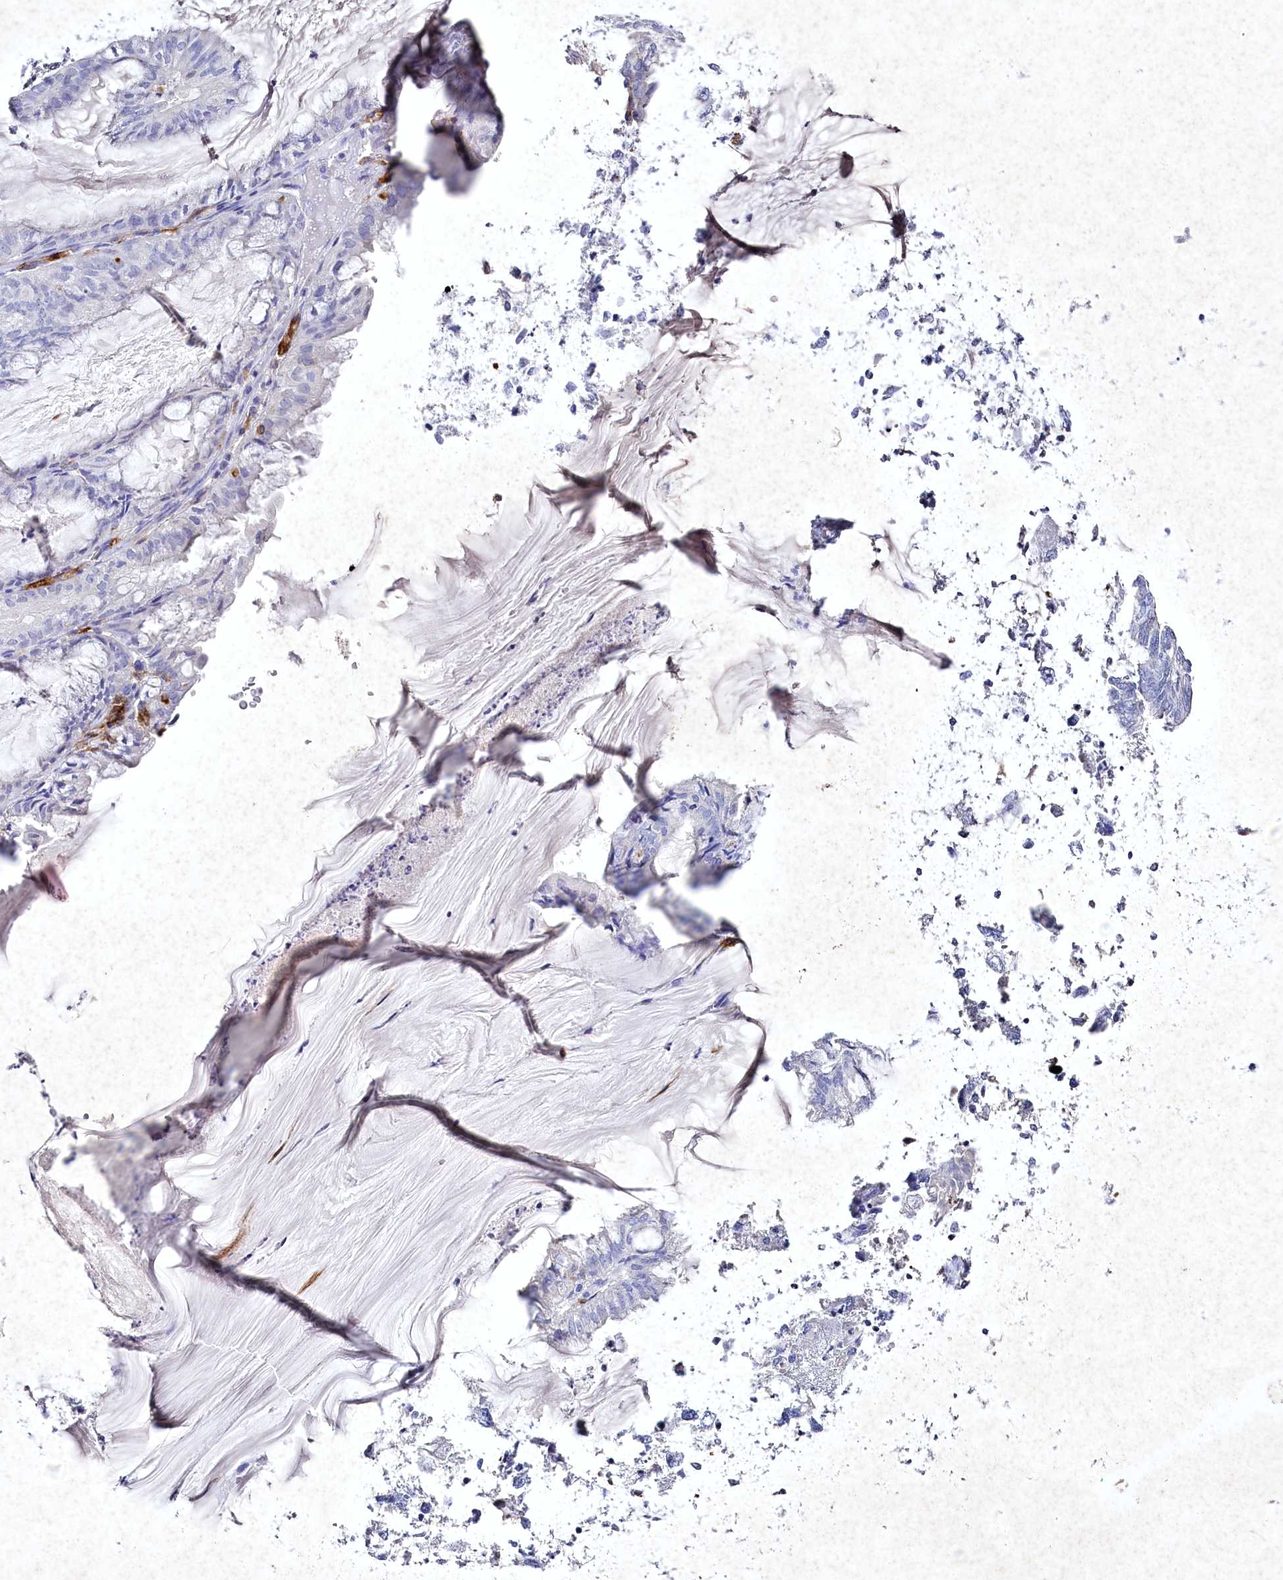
{"staining": {"intensity": "negative", "quantity": "none", "location": "none"}, "tissue": "endometrial cancer", "cell_type": "Tumor cells", "image_type": "cancer", "snomed": [{"axis": "morphology", "description": "Adenocarcinoma, NOS"}, {"axis": "topography", "description": "Endometrium"}], "caption": "Photomicrograph shows no protein staining in tumor cells of endometrial adenocarcinoma tissue. The staining was performed using DAB (3,3'-diaminobenzidine) to visualize the protein expression in brown, while the nuclei were stained in blue with hematoxylin (Magnification: 20x).", "gene": "CLEC4M", "patient": {"sex": "female", "age": 86}}